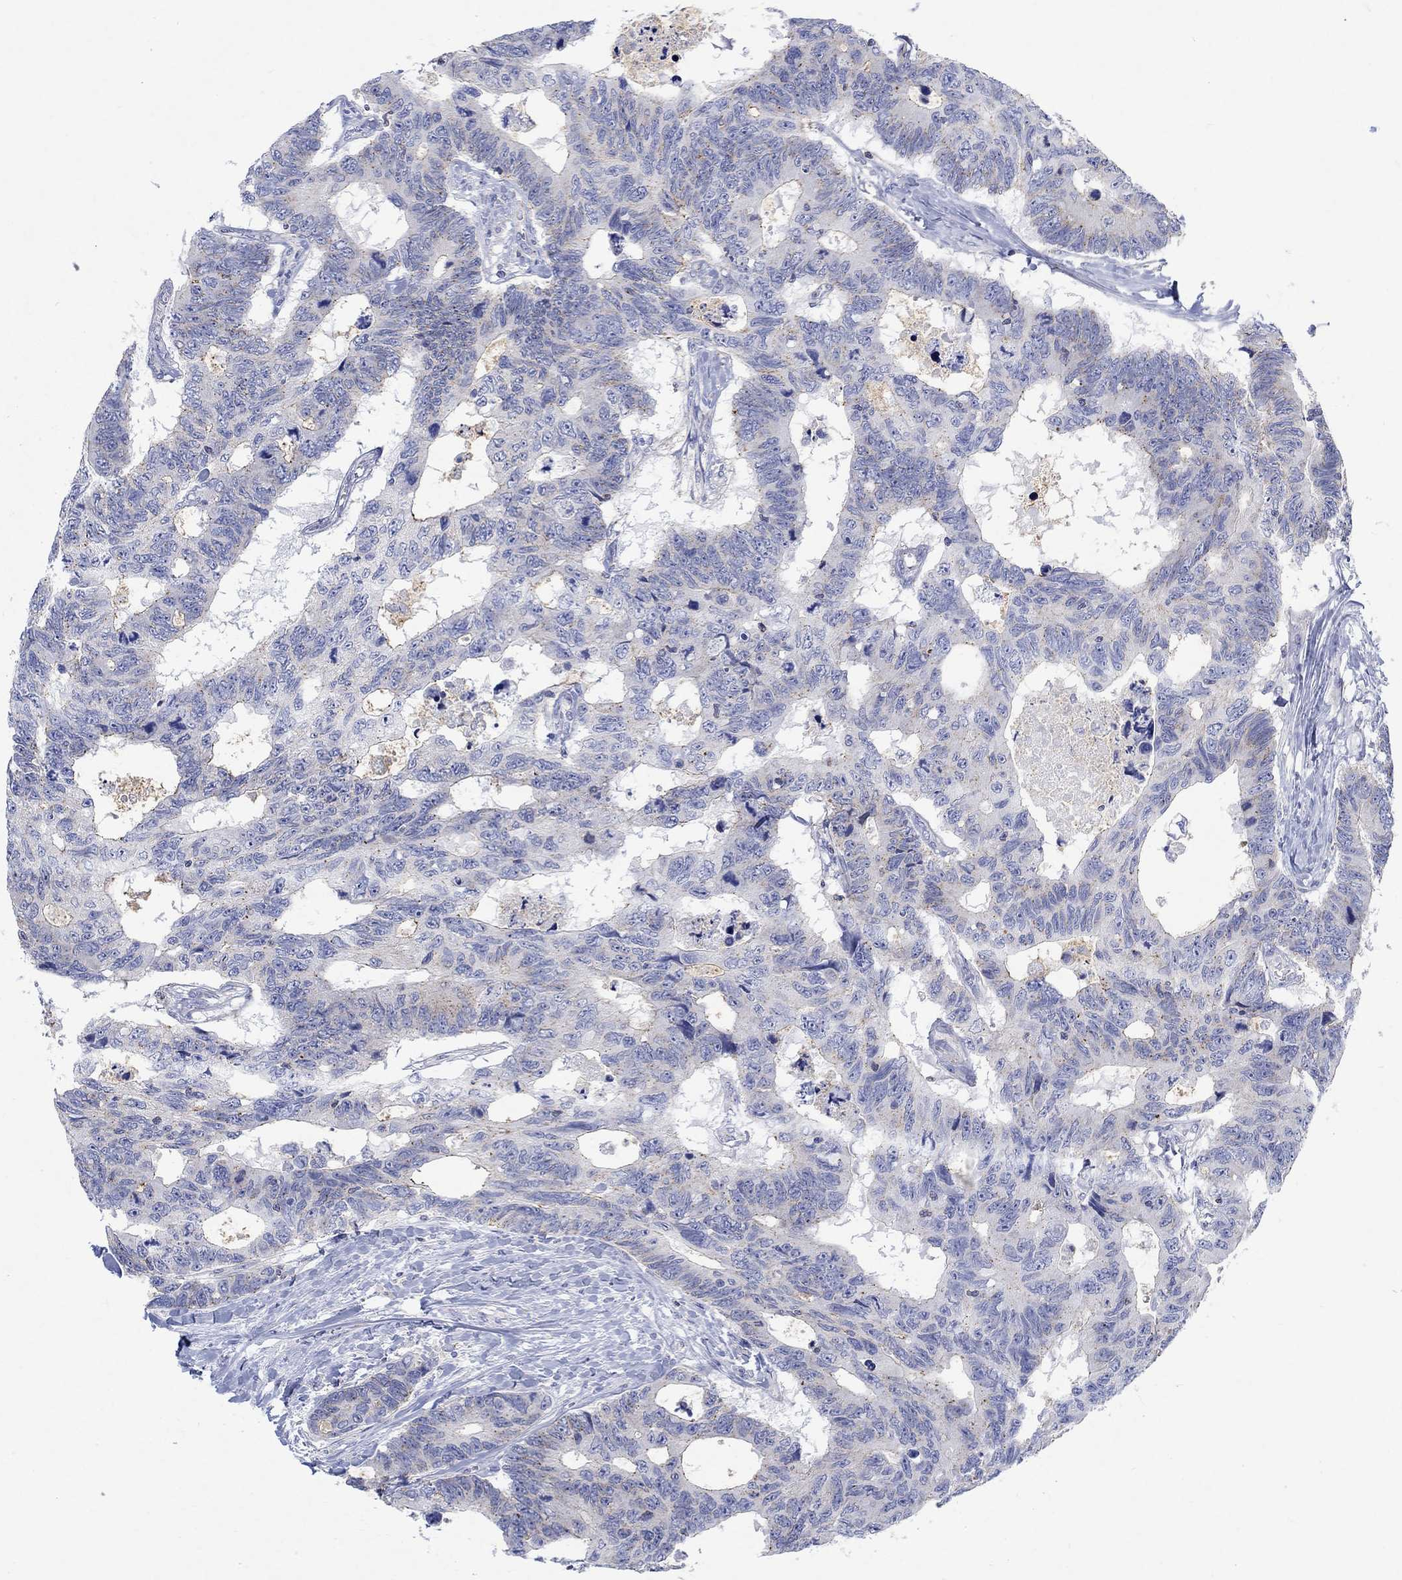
{"staining": {"intensity": "negative", "quantity": "none", "location": "none"}, "tissue": "colorectal cancer", "cell_type": "Tumor cells", "image_type": "cancer", "snomed": [{"axis": "morphology", "description": "Adenocarcinoma, NOS"}, {"axis": "topography", "description": "Colon"}], "caption": "Tumor cells are negative for brown protein staining in colorectal cancer. (DAB (3,3'-diaminobenzidine) IHC with hematoxylin counter stain).", "gene": "NAV3", "patient": {"sex": "female", "age": 77}}